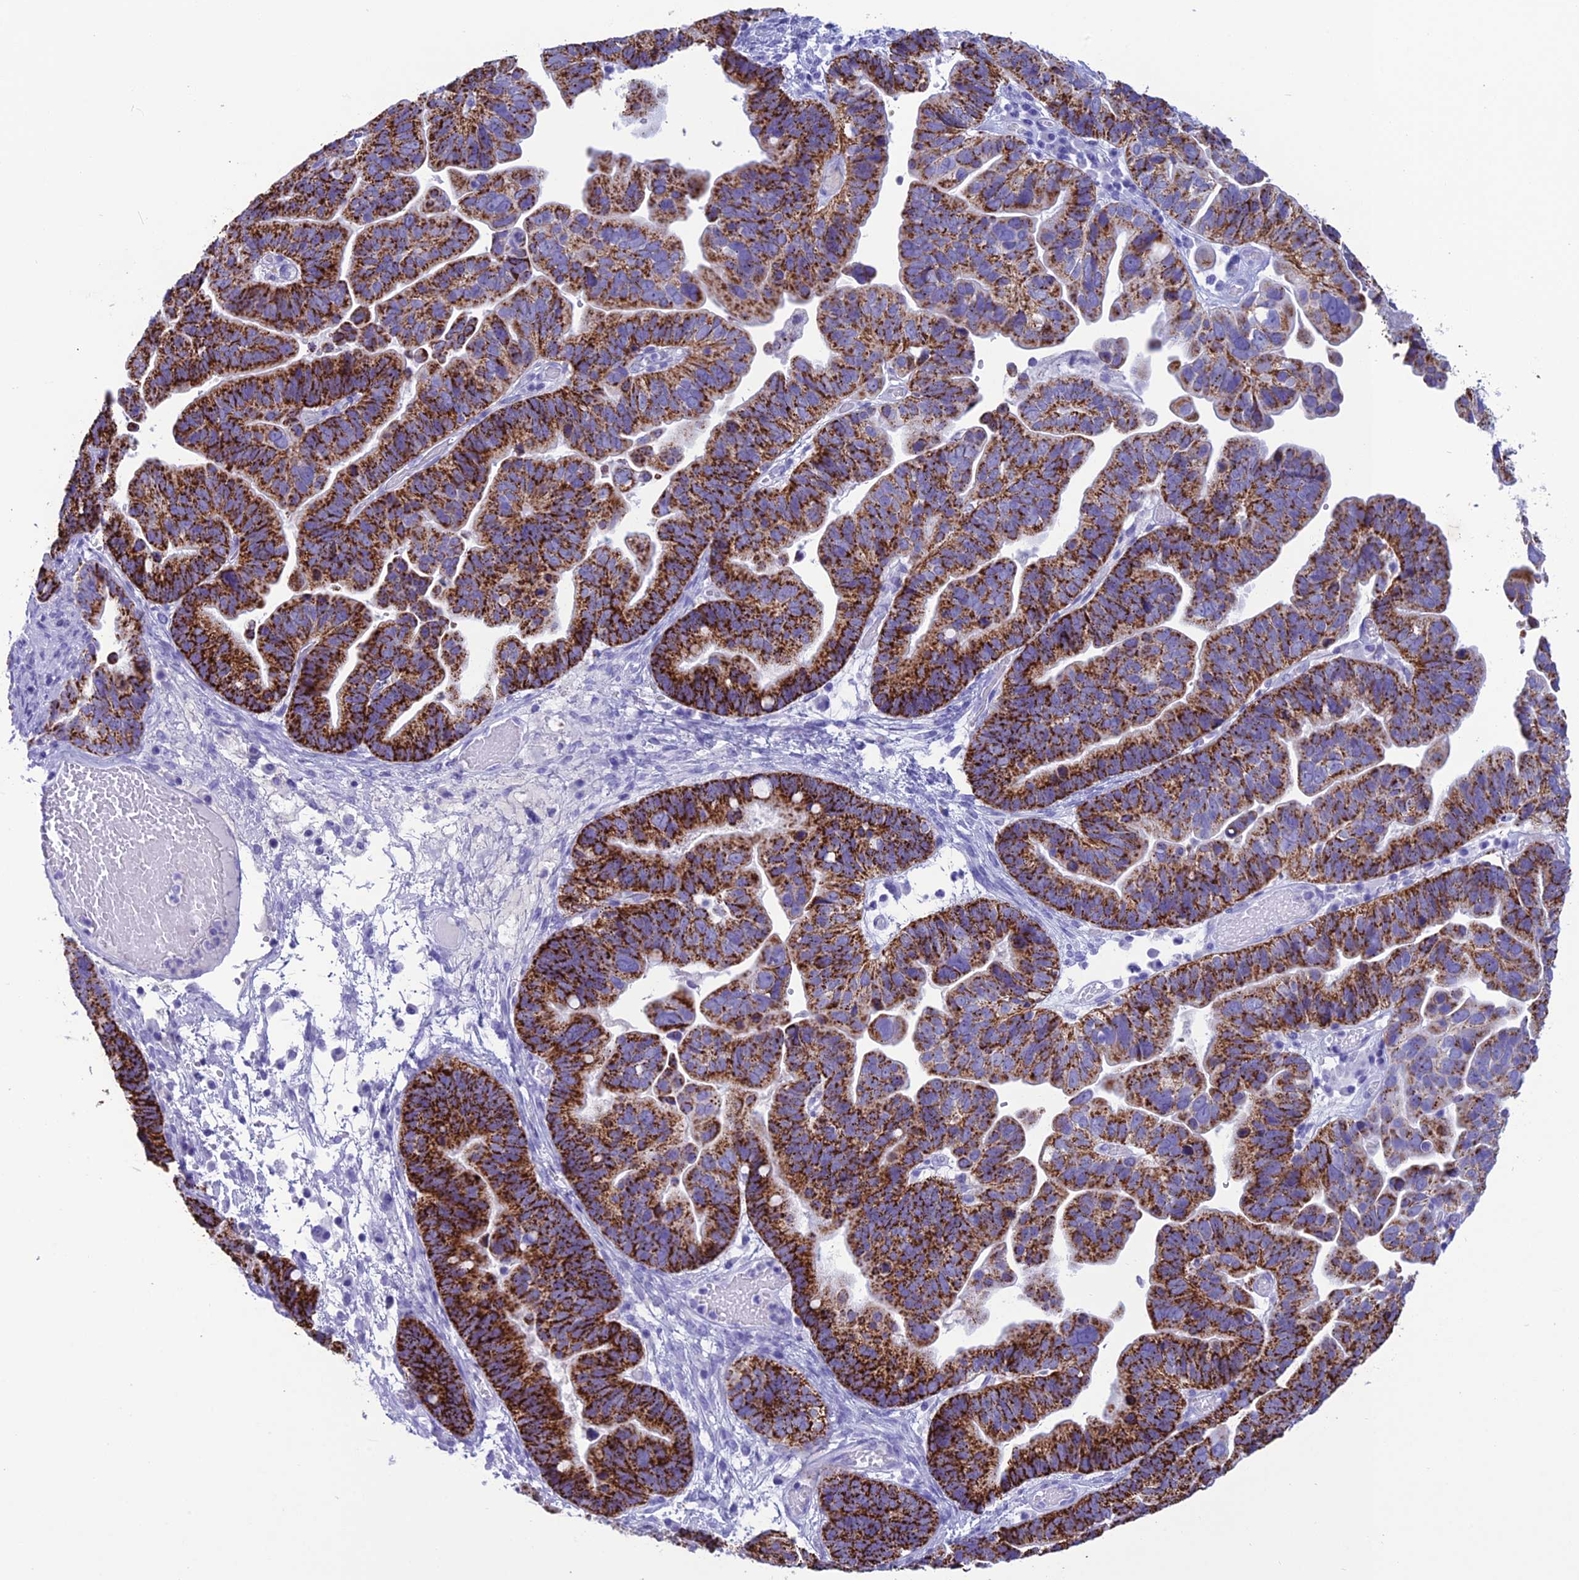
{"staining": {"intensity": "strong", "quantity": ">75%", "location": "cytoplasmic/membranous"}, "tissue": "ovarian cancer", "cell_type": "Tumor cells", "image_type": "cancer", "snomed": [{"axis": "morphology", "description": "Cystadenocarcinoma, serous, NOS"}, {"axis": "topography", "description": "Ovary"}], "caption": "Immunohistochemical staining of ovarian serous cystadenocarcinoma exhibits strong cytoplasmic/membranous protein expression in about >75% of tumor cells. Using DAB (3,3'-diaminobenzidine) (brown) and hematoxylin (blue) stains, captured at high magnification using brightfield microscopy.", "gene": "TRAM1L1", "patient": {"sex": "female", "age": 56}}